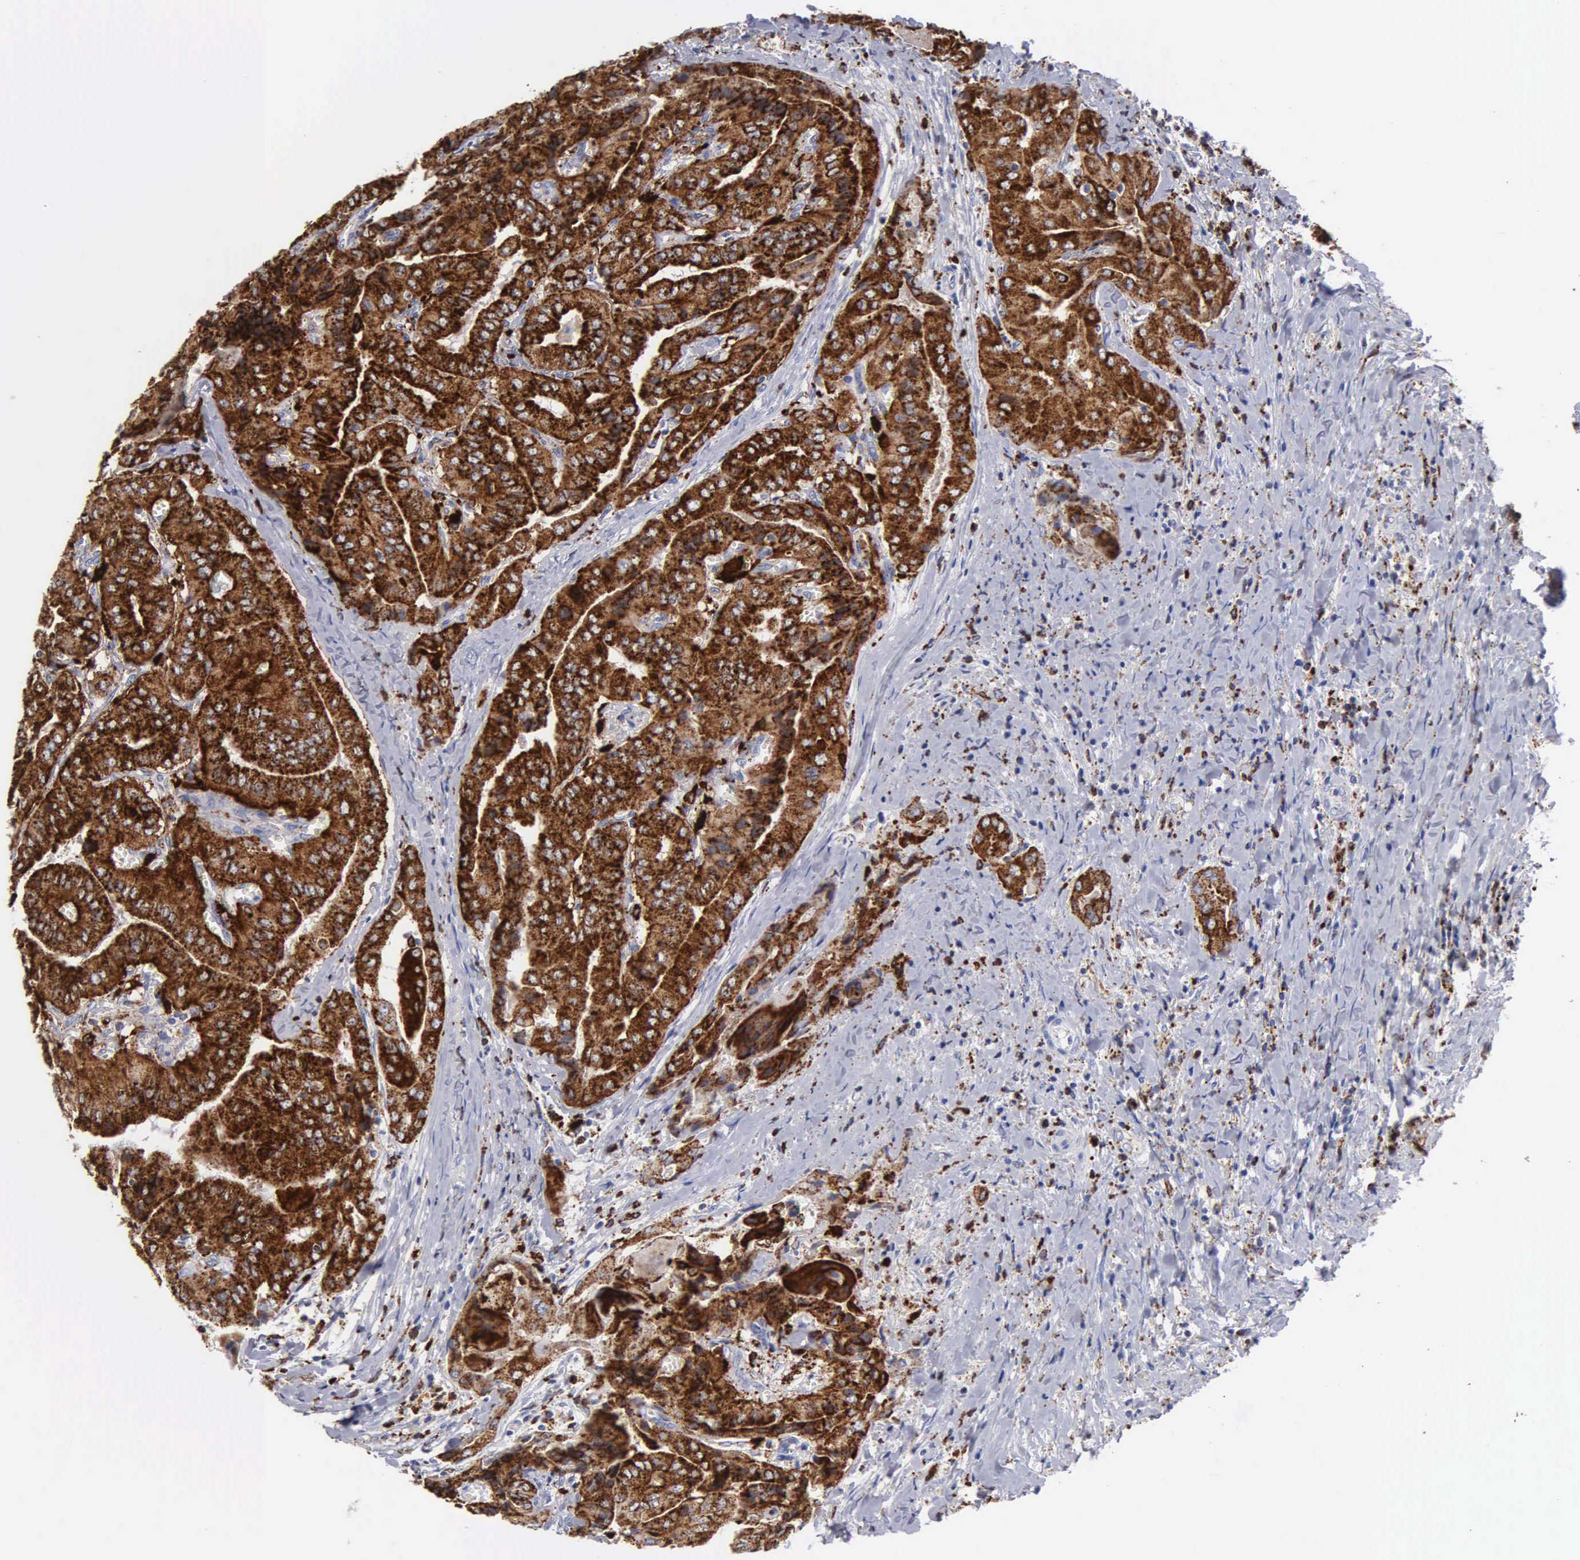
{"staining": {"intensity": "strong", "quantity": ">75%", "location": "cytoplasmic/membranous"}, "tissue": "thyroid cancer", "cell_type": "Tumor cells", "image_type": "cancer", "snomed": [{"axis": "morphology", "description": "Papillary adenocarcinoma, NOS"}, {"axis": "topography", "description": "Thyroid gland"}], "caption": "Human papillary adenocarcinoma (thyroid) stained for a protein (brown) shows strong cytoplasmic/membranous positive staining in approximately >75% of tumor cells.", "gene": "CTSH", "patient": {"sex": "female", "age": 71}}